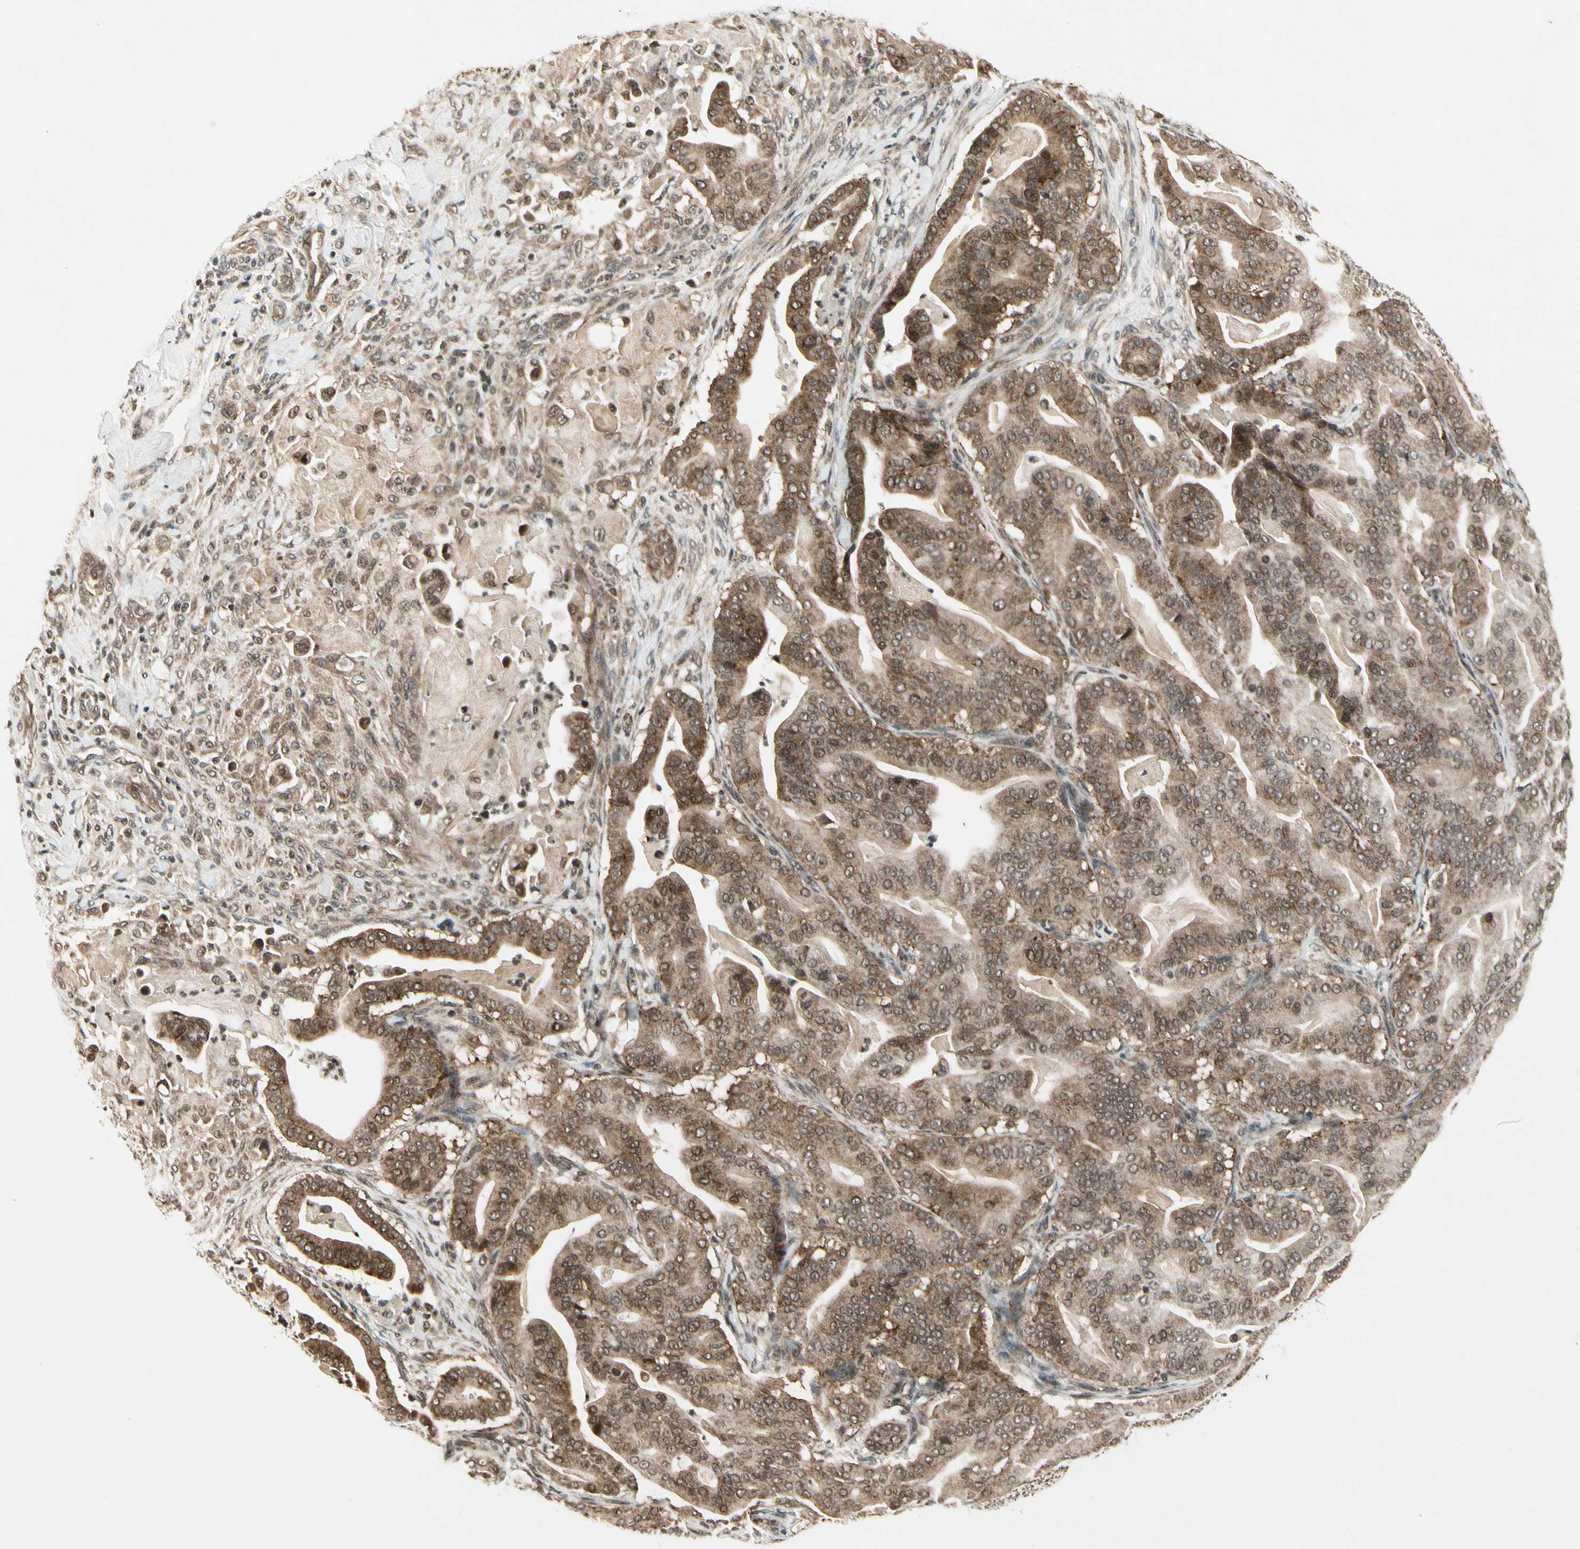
{"staining": {"intensity": "moderate", "quantity": ">75%", "location": "cytoplasmic/membranous"}, "tissue": "pancreatic cancer", "cell_type": "Tumor cells", "image_type": "cancer", "snomed": [{"axis": "morphology", "description": "Adenocarcinoma, NOS"}, {"axis": "topography", "description": "Pancreas"}], "caption": "The micrograph exhibits staining of pancreatic adenocarcinoma, revealing moderate cytoplasmic/membranous protein staining (brown color) within tumor cells.", "gene": "SMN2", "patient": {"sex": "male", "age": 63}}